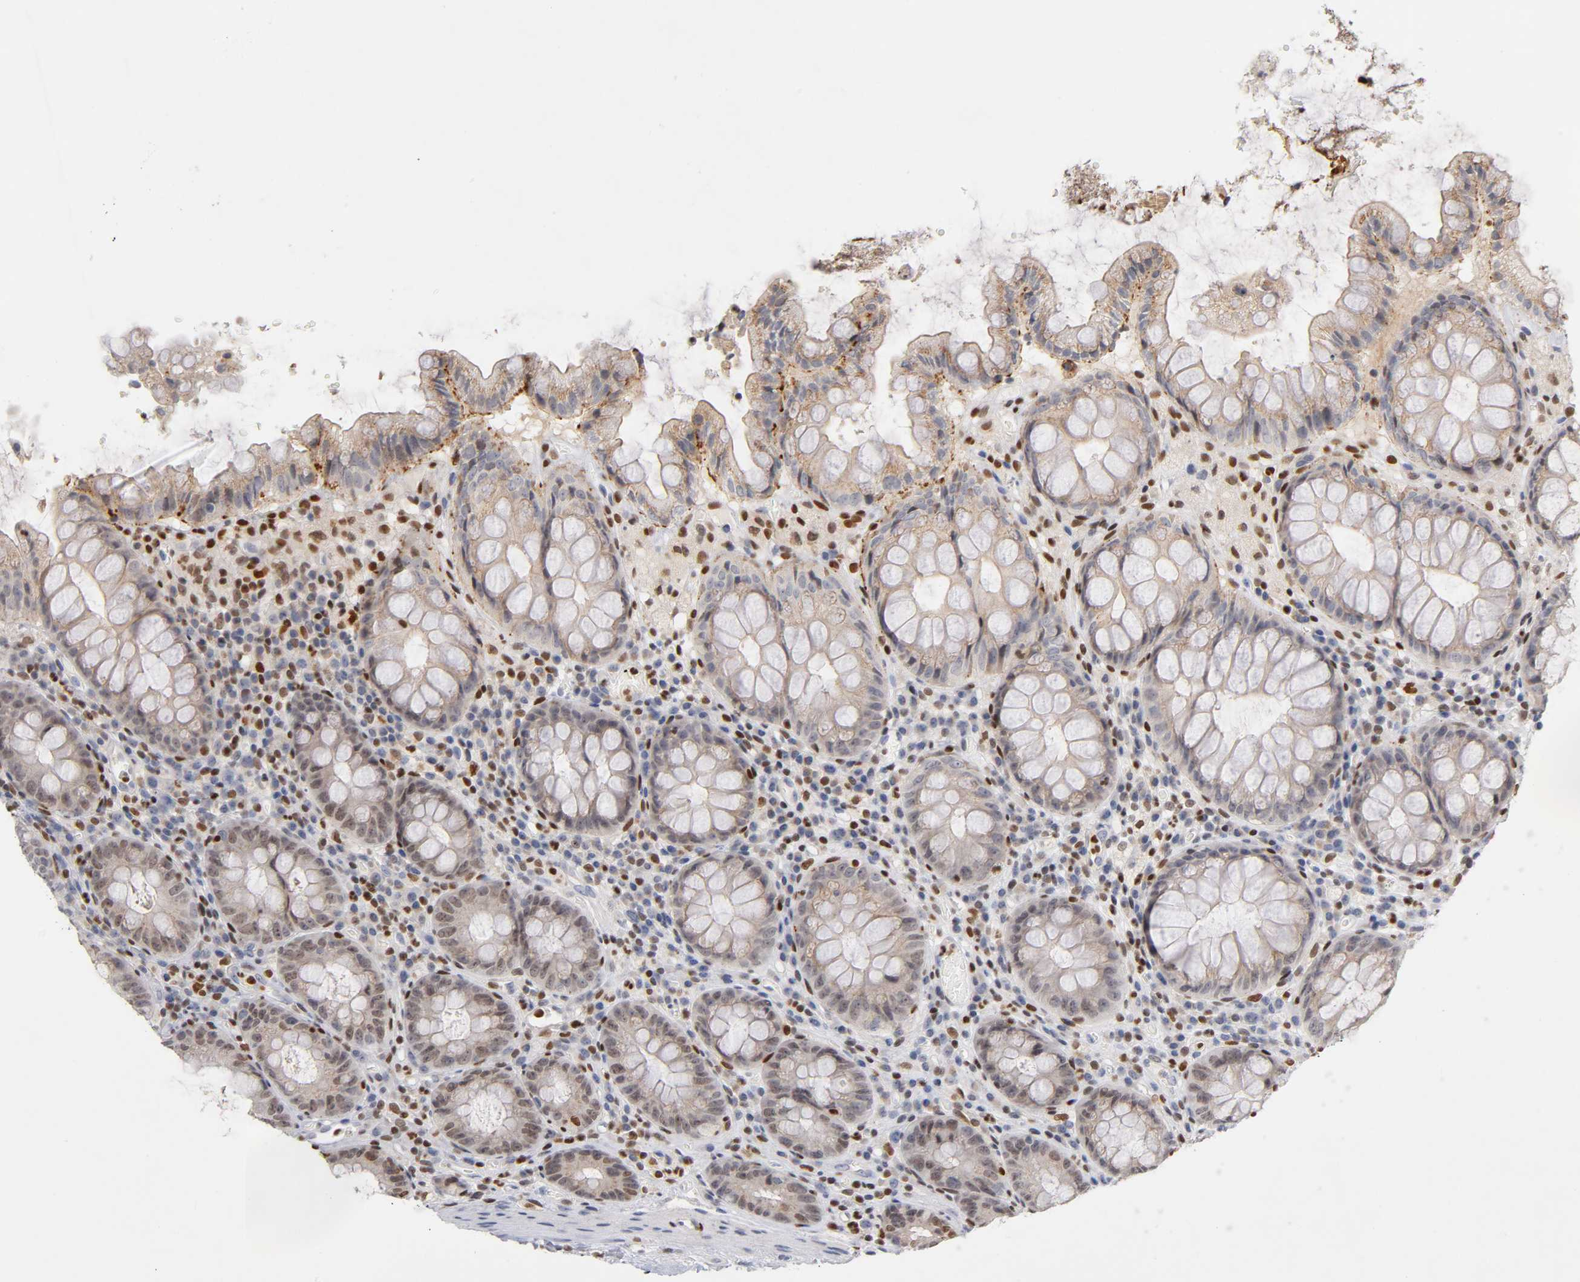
{"staining": {"intensity": "negative", "quantity": "none", "location": "none"}, "tissue": "colon", "cell_type": "Endothelial cells", "image_type": "normal", "snomed": [{"axis": "morphology", "description": "Normal tissue, NOS"}, {"axis": "topography", "description": "Colon"}], "caption": "Immunohistochemical staining of normal colon exhibits no significant expression in endothelial cells.", "gene": "RUNX1", "patient": {"sex": "female", "age": 46}}